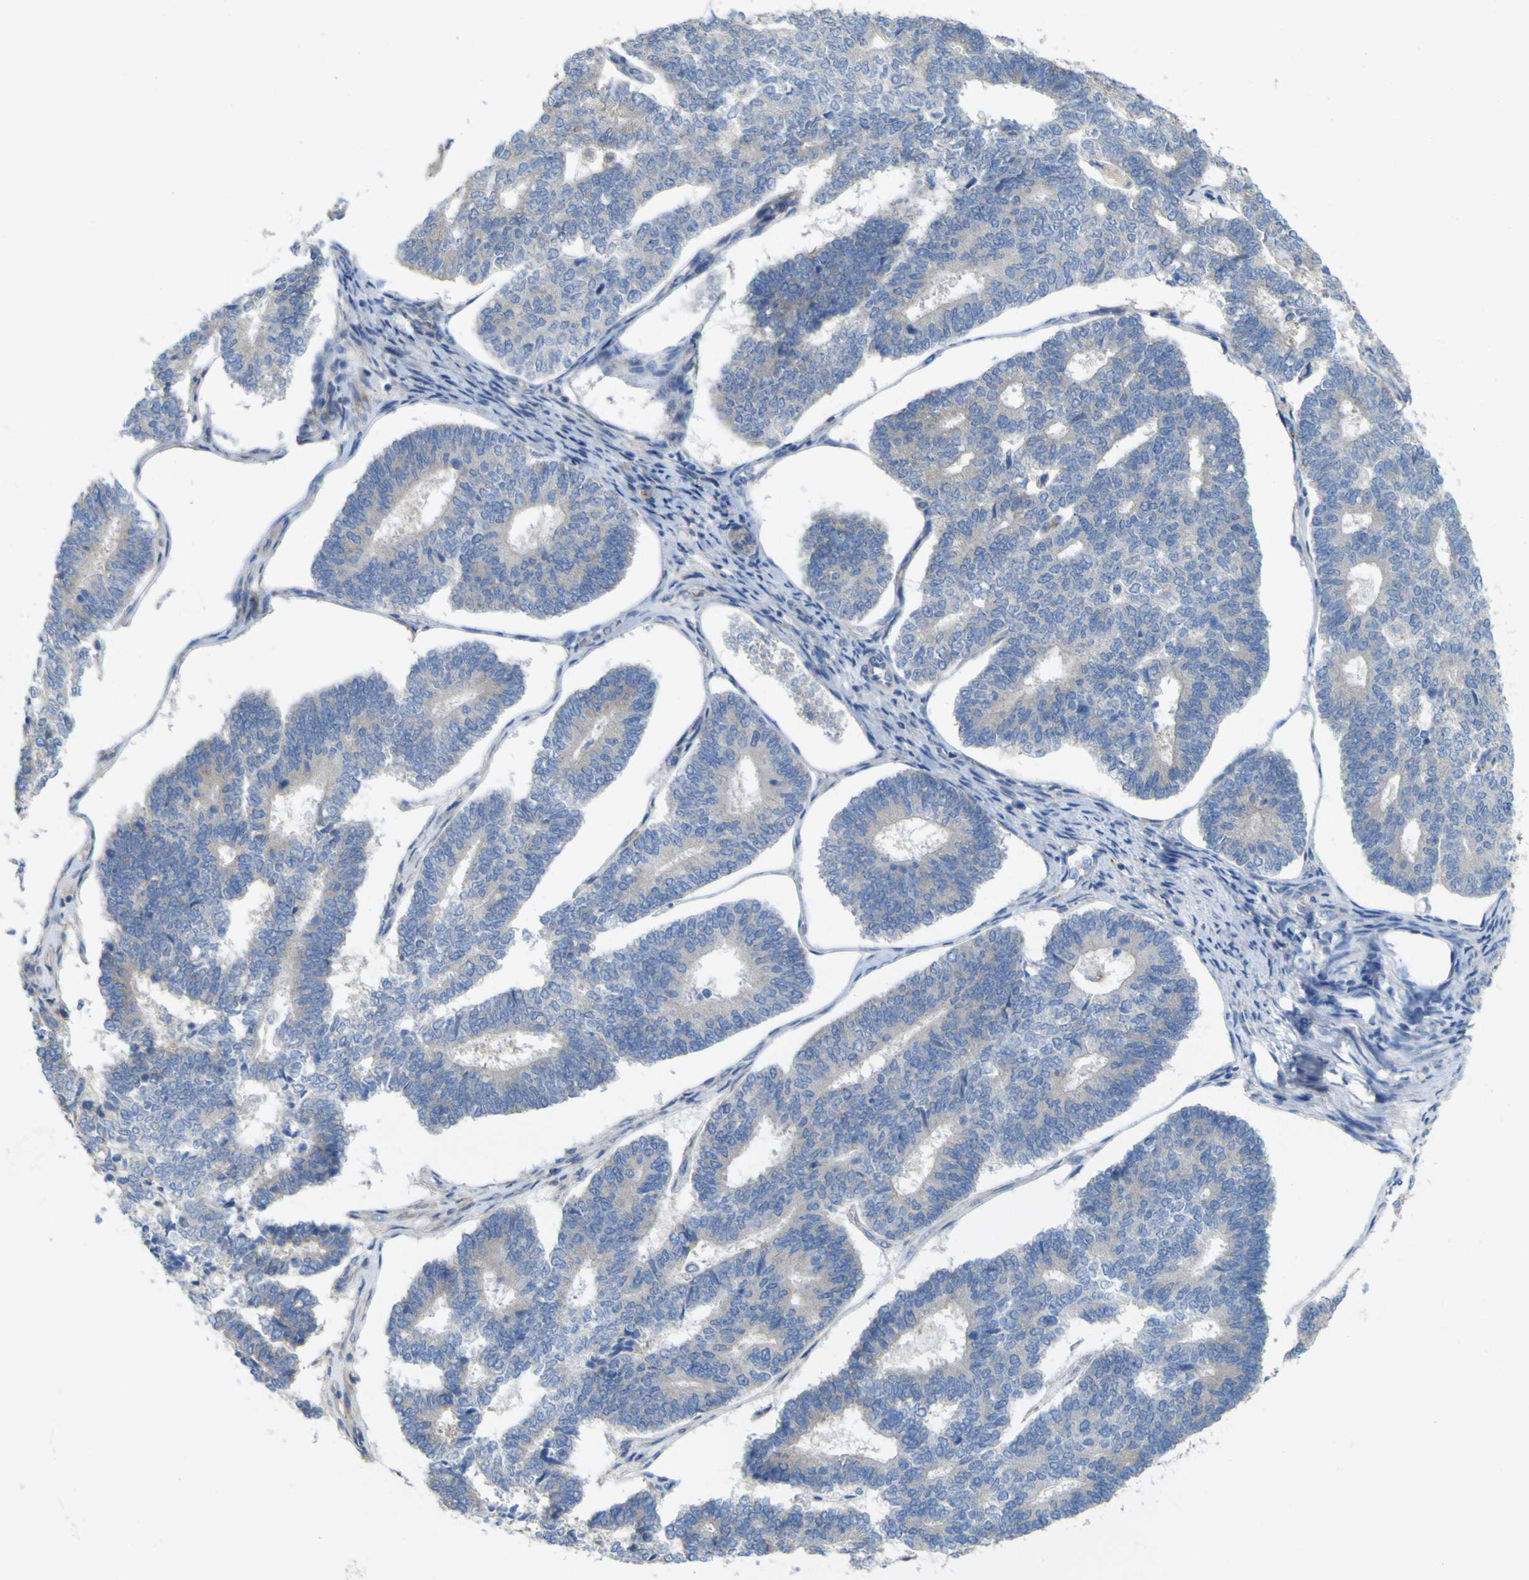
{"staining": {"intensity": "negative", "quantity": "none", "location": "none"}, "tissue": "endometrial cancer", "cell_type": "Tumor cells", "image_type": "cancer", "snomed": [{"axis": "morphology", "description": "Adenocarcinoma, NOS"}, {"axis": "topography", "description": "Endometrium"}], "caption": "This is an IHC histopathology image of human endometrial cancer (adenocarcinoma). There is no expression in tumor cells.", "gene": "MYEOV", "patient": {"sex": "female", "age": 70}}